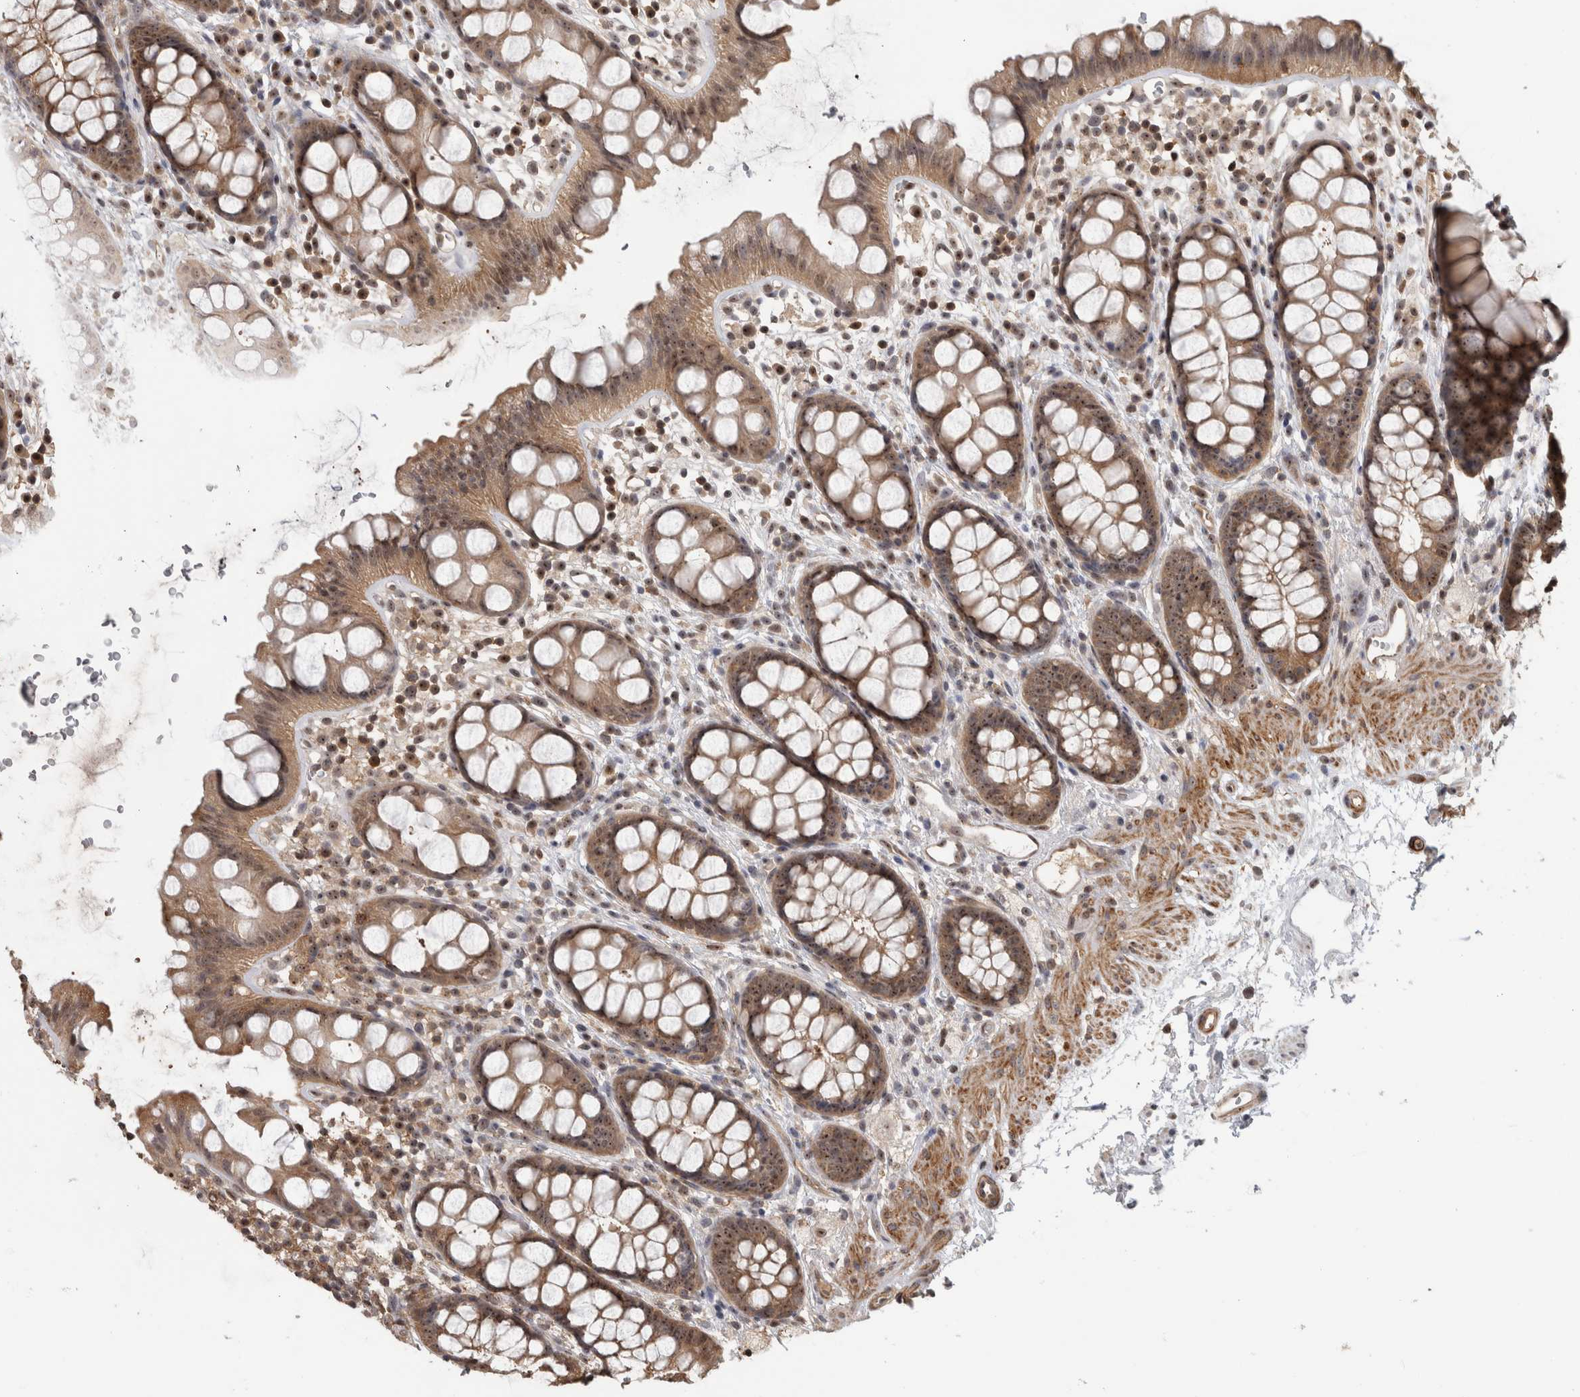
{"staining": {"intensity": "moderate", "quantity": ">75%", "location": "cytoplasmic/membranous,nuclear"}, "tissue": "rectum", "cell_type": "Glandular cells", "image_type": "normal", "snomed": [{"axis": "morphology", "description": "Normal tissue, NOS"}, {"axis": "topography", "description": "Rectum"}], "caption": "Brown immunohistochemical staining in normal rectum reveals moderate cytoplasmic/membranous,nuclear positivity in approximately >75% of glandular cells. (brown staining indicates protein expression, while blue staining denotes nuclei).", "gene": "TDRD7", "patient": {"sex": "female", "age": 65}}